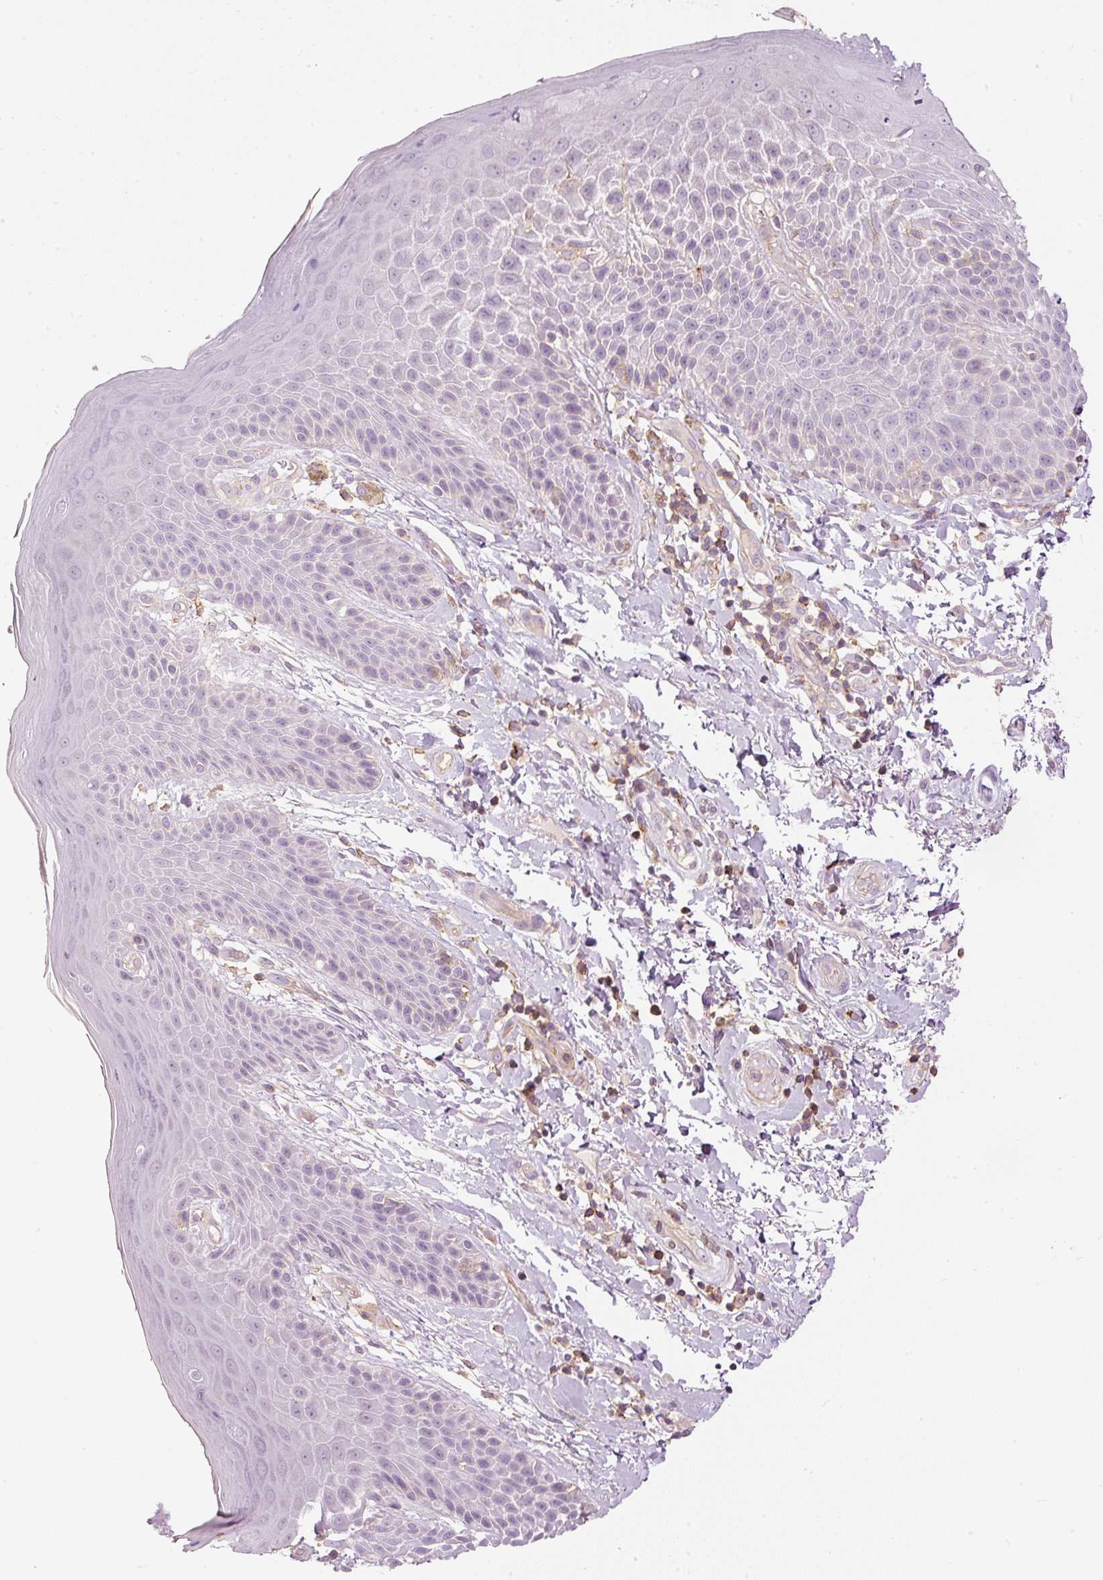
{"staining": {"intensity": "negative", "quantity": "none", "location": "none"}, "tissue": "skin", "cell_type": "Epidermal cells", "image_type": "normal", "snomed": [{"axis": "morphology", "description": "Normal tissue, NOS"}, {"axis": "topography", "description": "Peripheral nerve tissue"}], "caption": "Immunohistochemical staining of normal human skin shows no significant positivity in epidermal cells.", "gene": "SIPA1", "patient": {"sex": "male", "age": 51}}